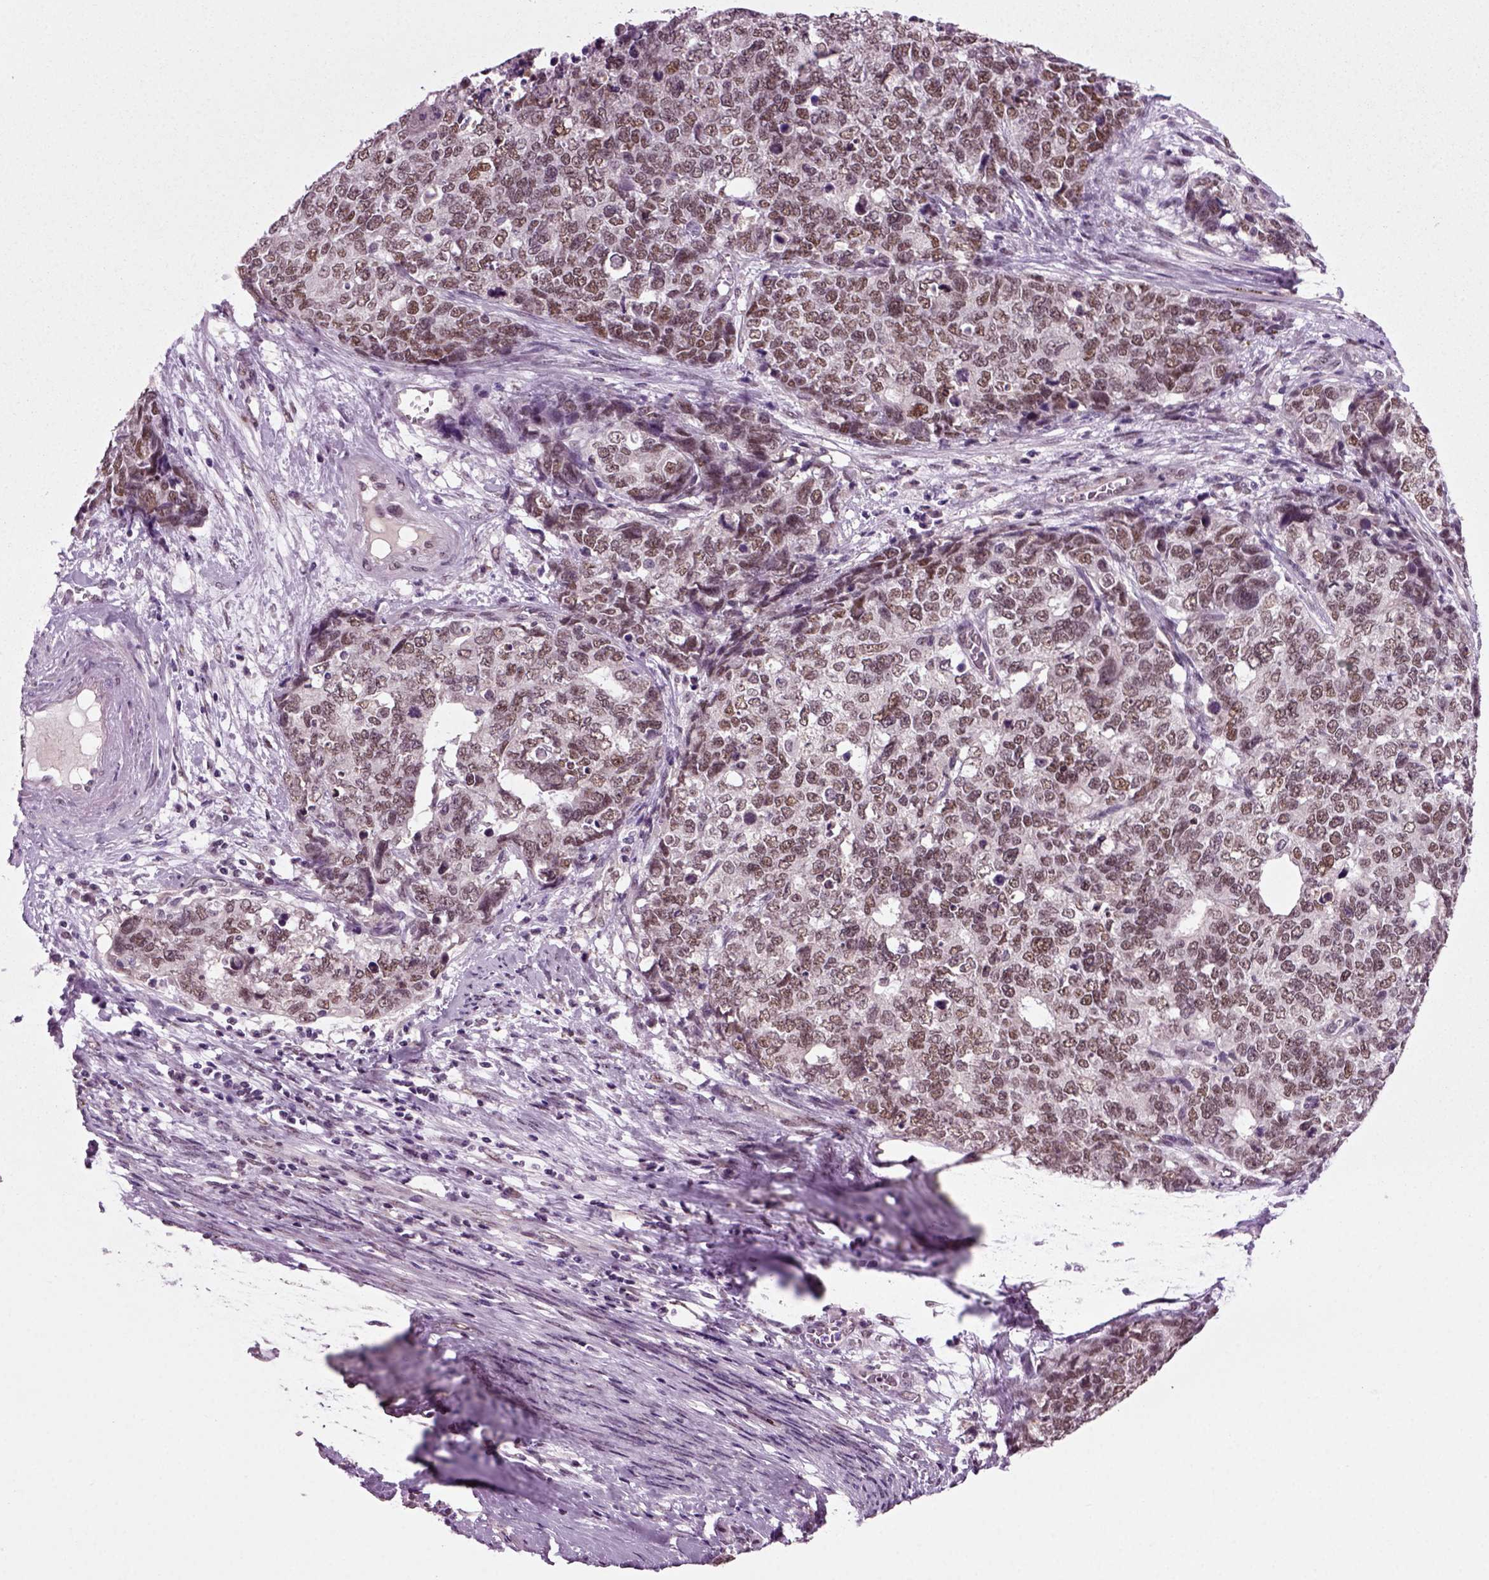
{"staining": {"intensity": "moderate", "quantity": ">75%", "location": "nuclear"}, "tissue": "cervical cancer", "cell_type": "Tumor cells", "image_type": "cancer", "snomed": [{"axis": "morphology", "description": "Squamous cell carcinoma, NOS"}, {"axis": "topography", "description": "Cervix"}], "caption": "Immunohistochemistry (IHC) micrograph of cervical cancer (squamous cell carcinoma) stained for a protein (brown), which displays medium levels of moderate nuclear expression in about >75% of tumor cells.", "gene": "RCOR3", "patient": {"sex": "female", "age": 63}}